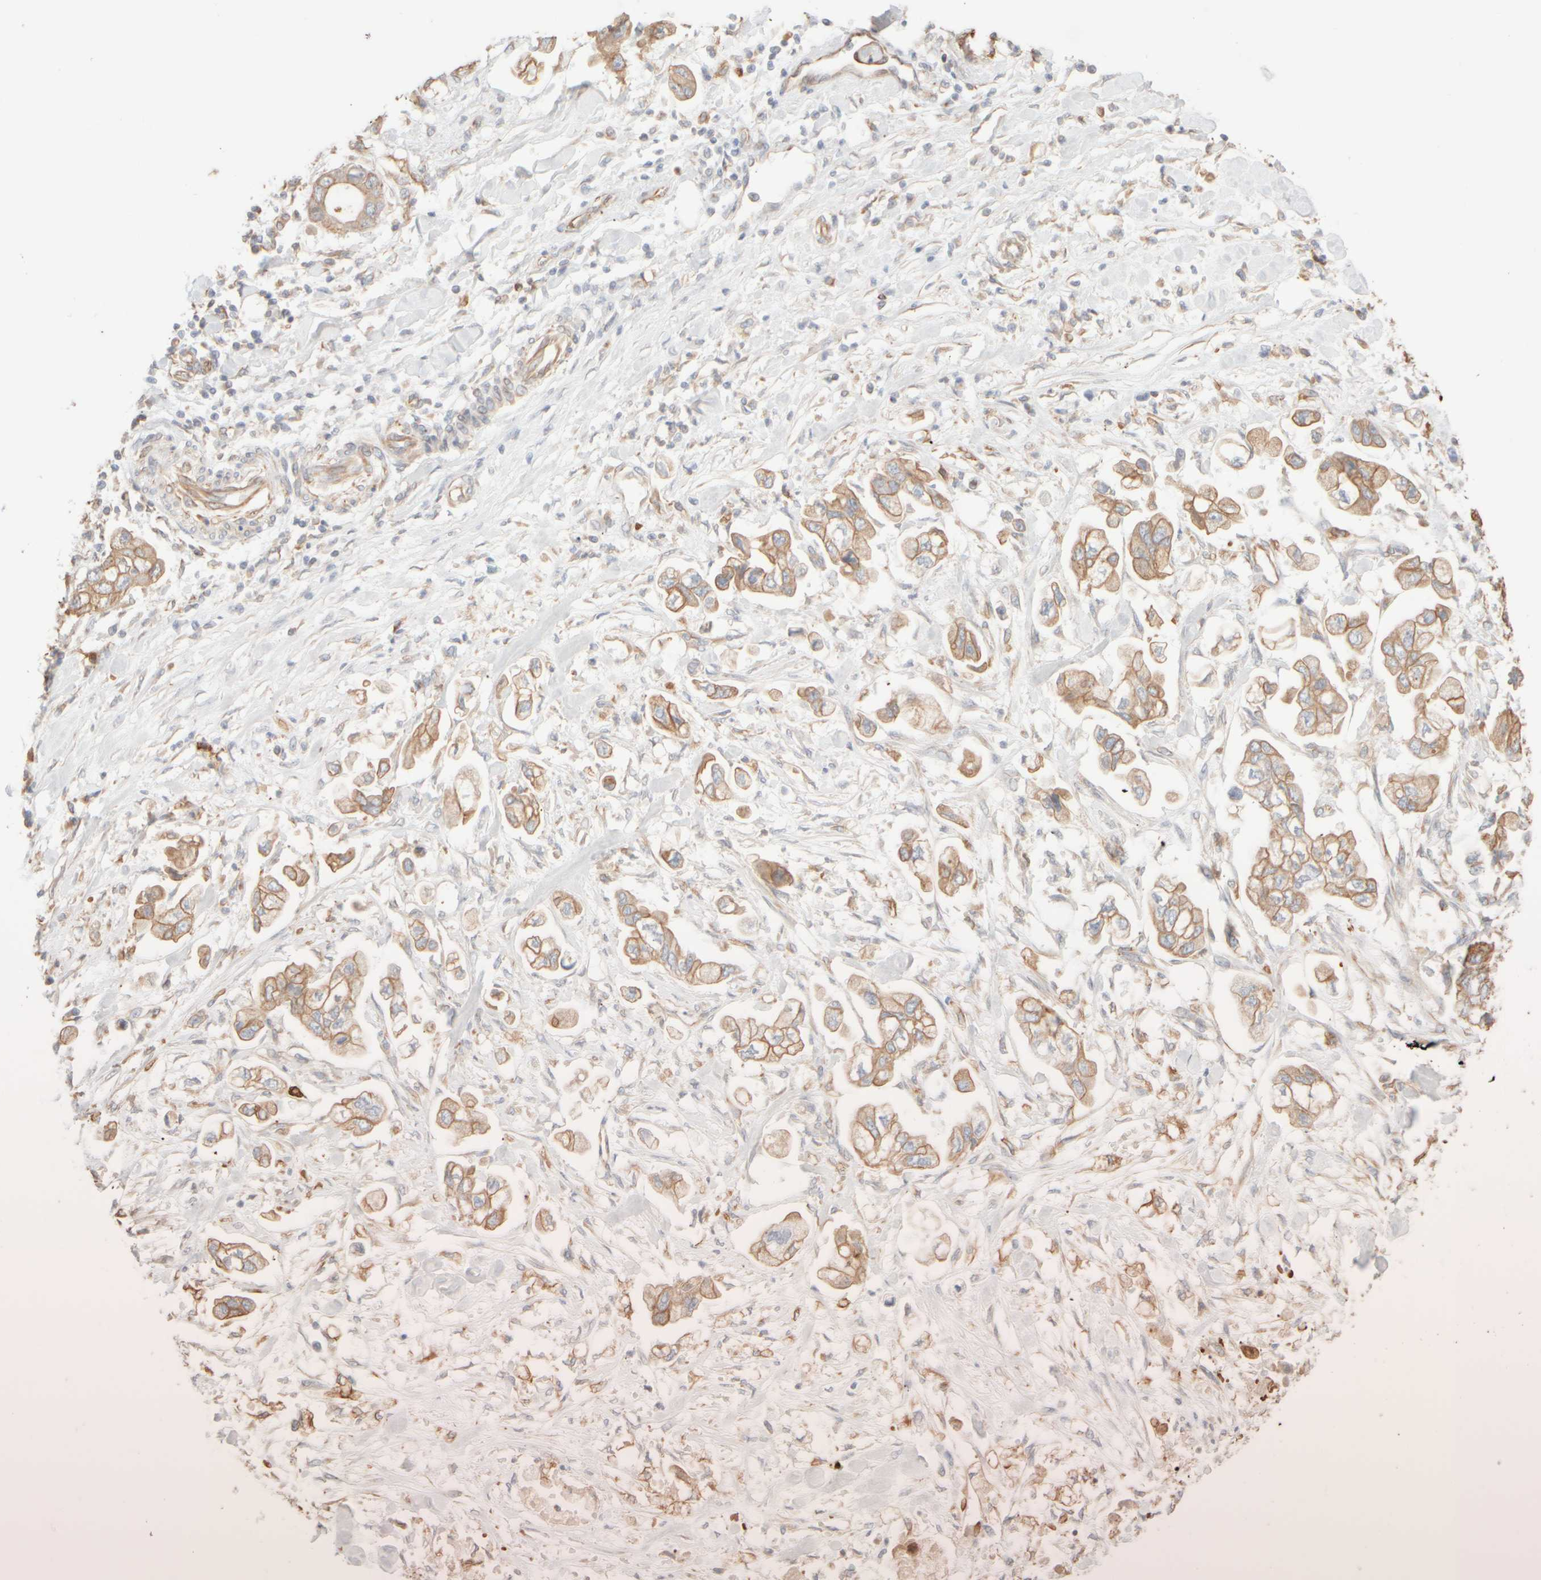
{"staining": {"intensity": "moderate", "quantity": ">75%", "location": "cytoplasmic/membranous"}, "tissue": "stomach cancer", "cell_type": "Tumor cells", "image_type": "cancer", "snomed": [{"axis": "morphology", "description": "Normal tissue, NOS"}, {"axis": "morphology", "description": "Adenocarcinoma, NOS"}, {"axis": "topography", "description": "Stomach"}], "caption": "Protein staining of adenocarcinoma (stomach) tissue reveals moderate cytoplasmic/membranous expression in approximately >75% of tumor cells.", "gene": "KRT15", "patient": {"sex": "male", "age": 62}}